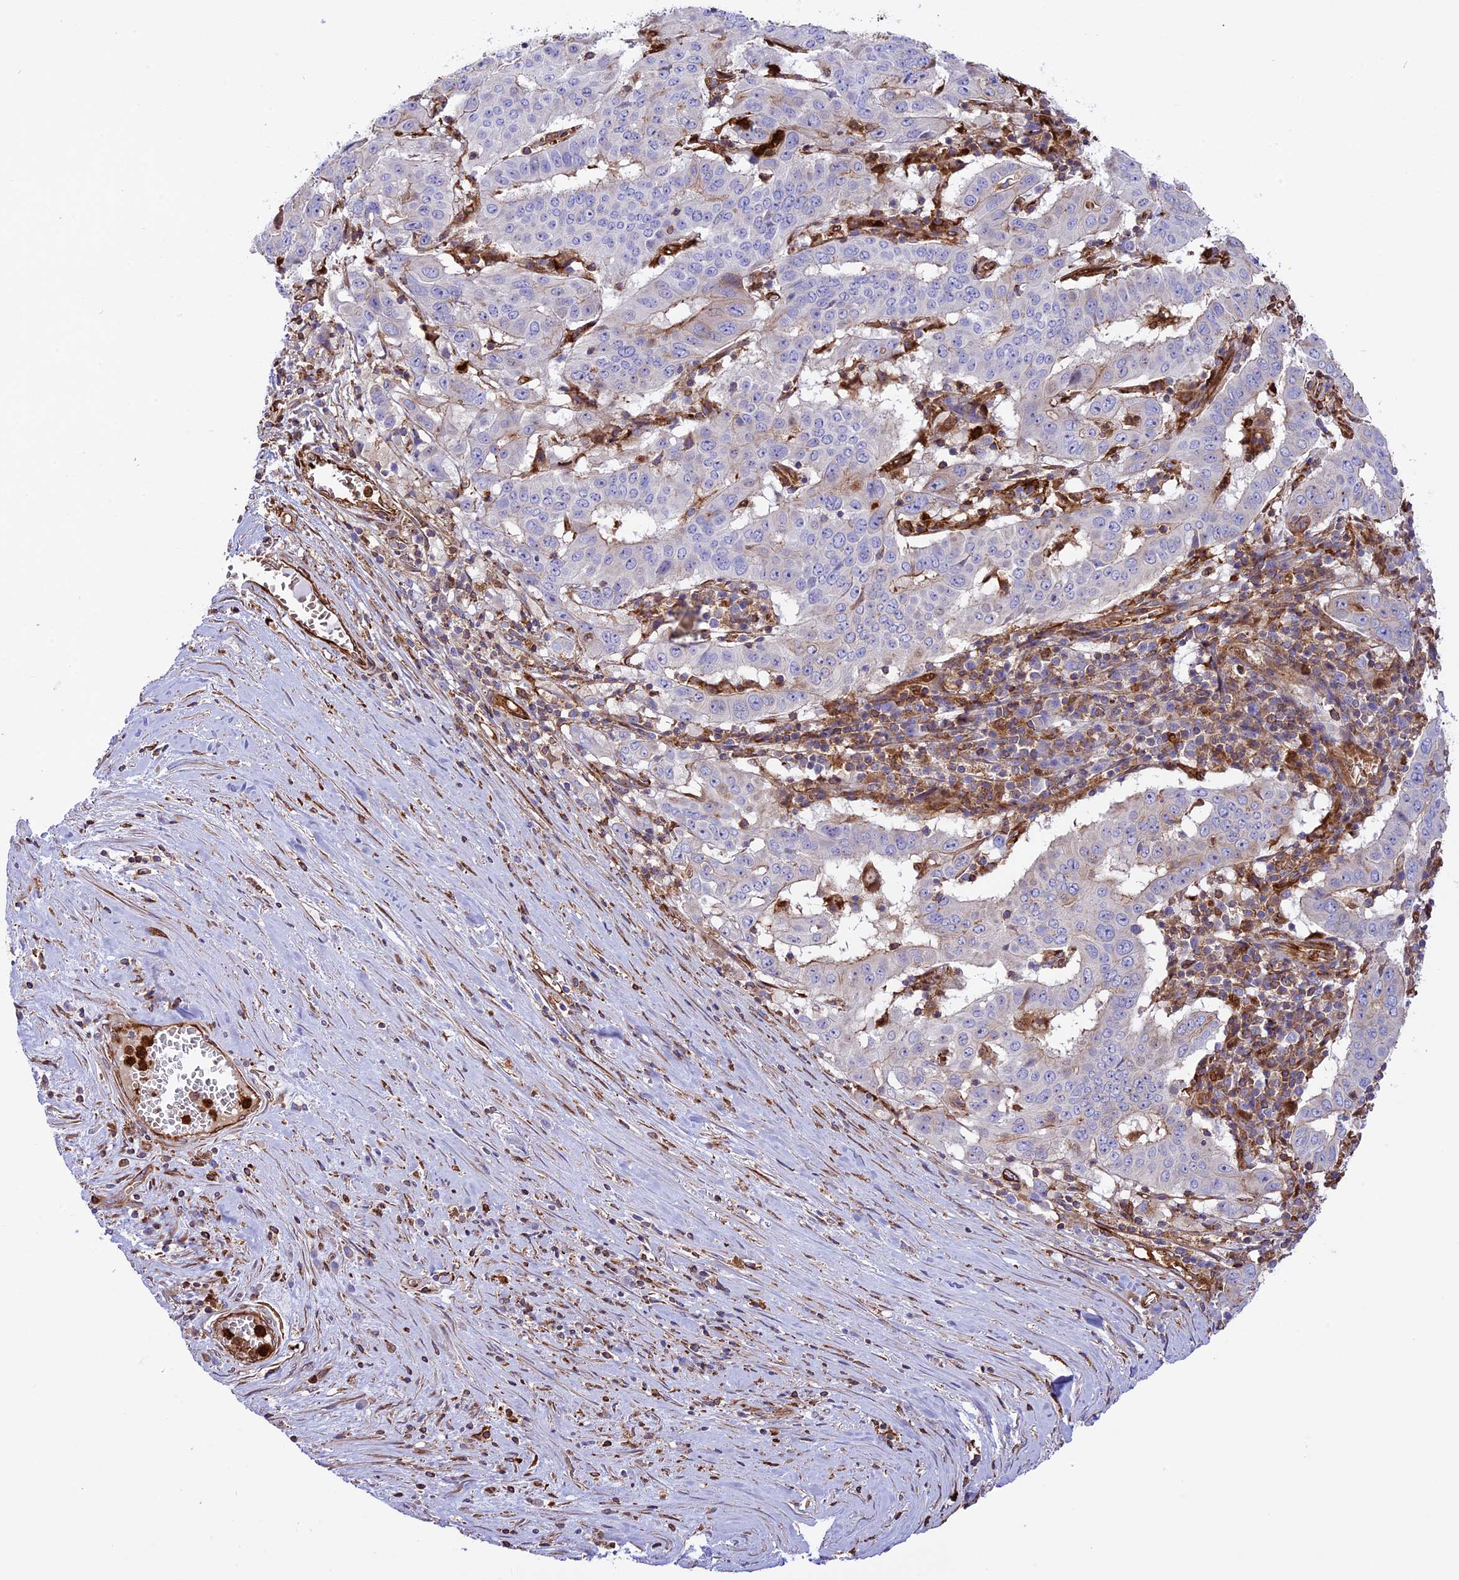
{"staining": {"intensity": "negative", "quantity": "none", "location": "none"}, "tissue": "pancreatic cancer", "cell_type": "Tumor cells", "image_type": "cancer", "snomed": [{"axis": "morphology", "description": "Adenocarcinoma, NOS"}, {"axis": "topography", "description": "Pancreas"}], "caption": "Tumor cells are negative for brown protein staining in pancreatic cancer.", "gene": "CD99L2", "patient": {"sex": "male", "age": 63}}